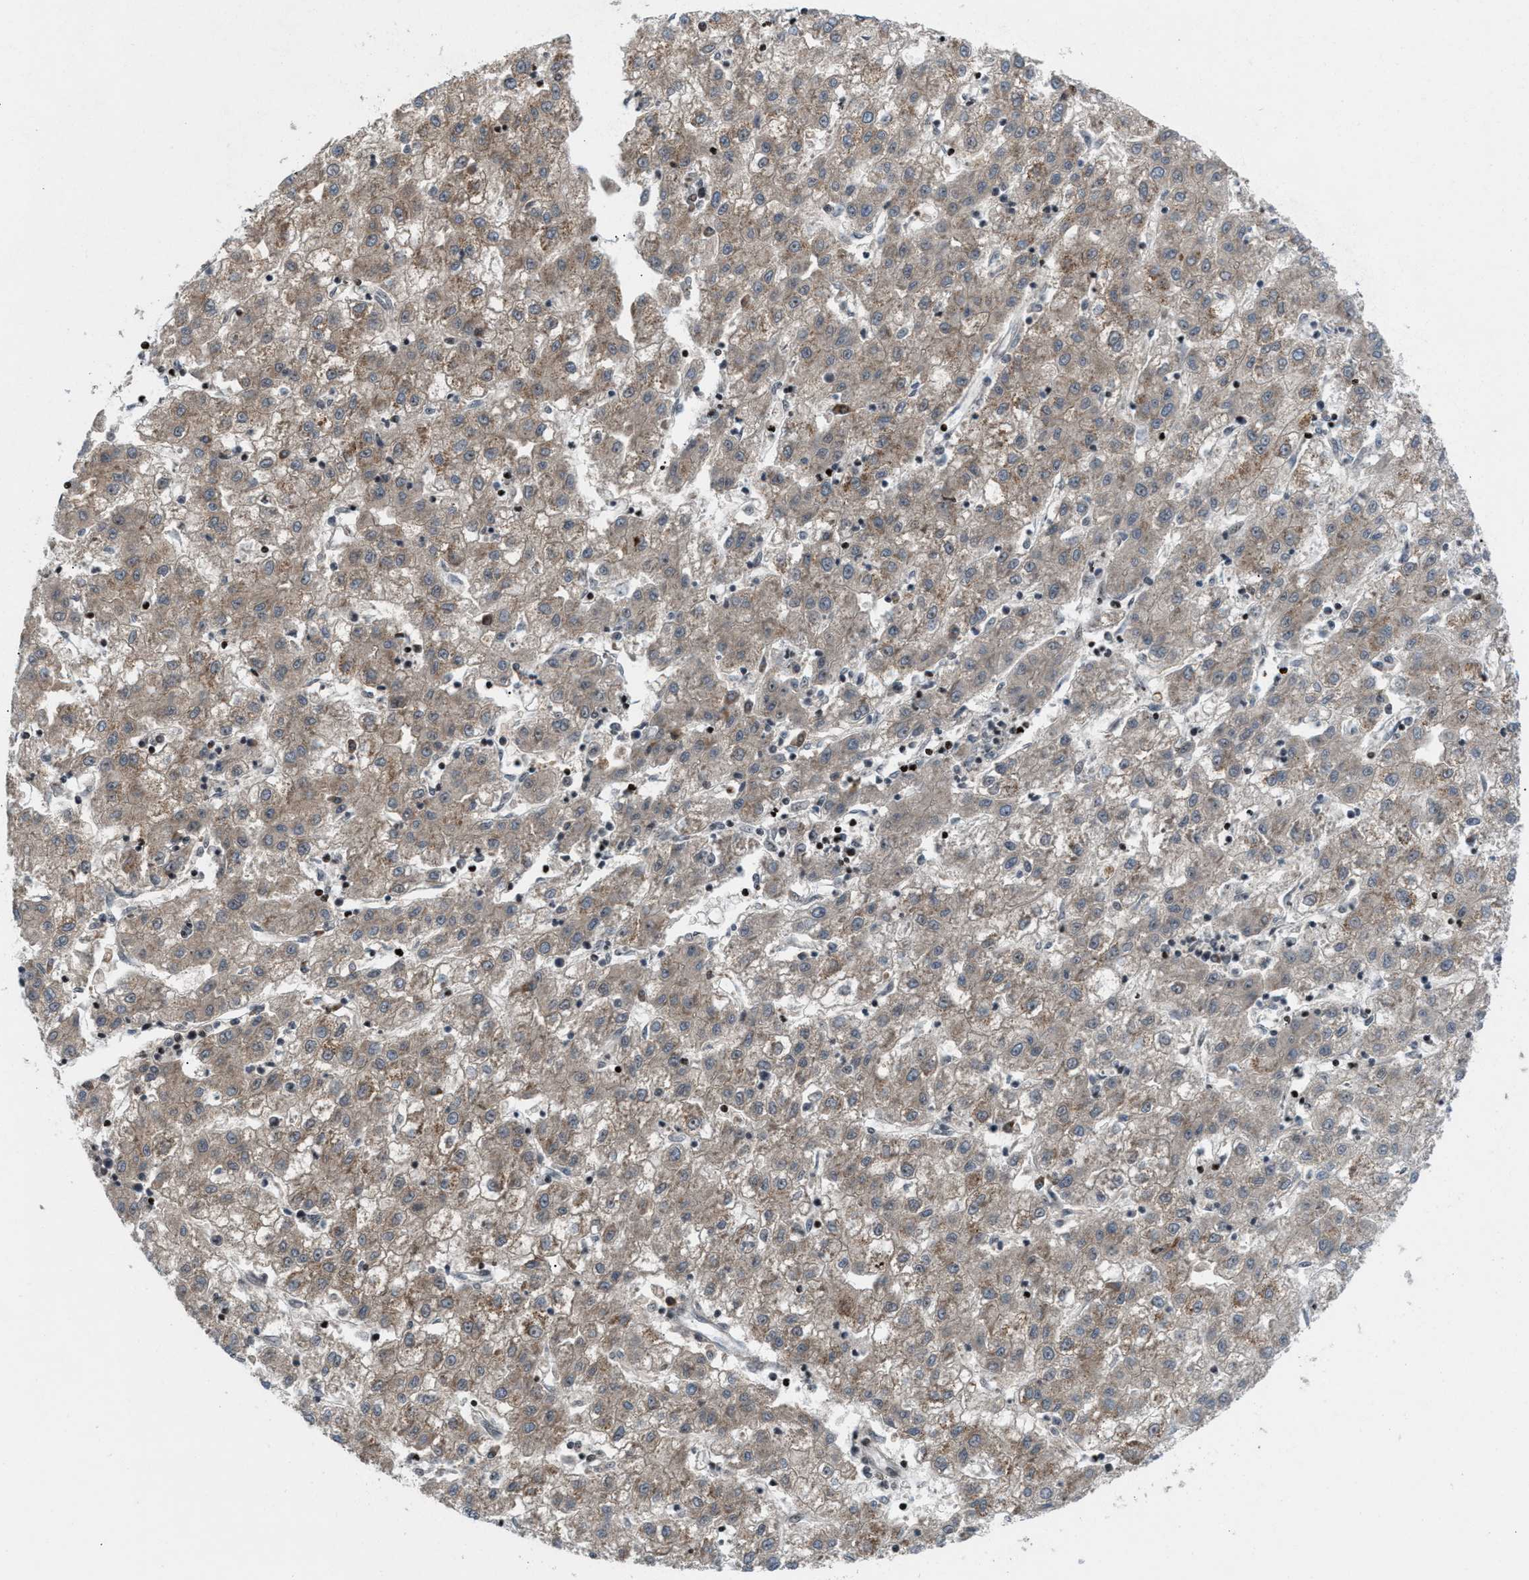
{"staining": {"intensity": "weak", "quantity": ">75%", "location": "cytoplasmic/membranous"}, "tissue": "liver cancer", "cell_type": "Tumor cells", "image_type": "cancer", "snomed": [{"axis": "morphology", "description": "Carcinoma, Hepatocellular, NOS"}, {"axis": "topography", "description": "Liver"}], "caption": "This is a micrograph of immunohistochemistry staining of liver cancer (hepatocellular carcinoma), which shows weak positivity in the cytoplasmic/membranous of tumor cells.", "gene": "ZNF276", "patient": {"sex": "male", "age": 72}}